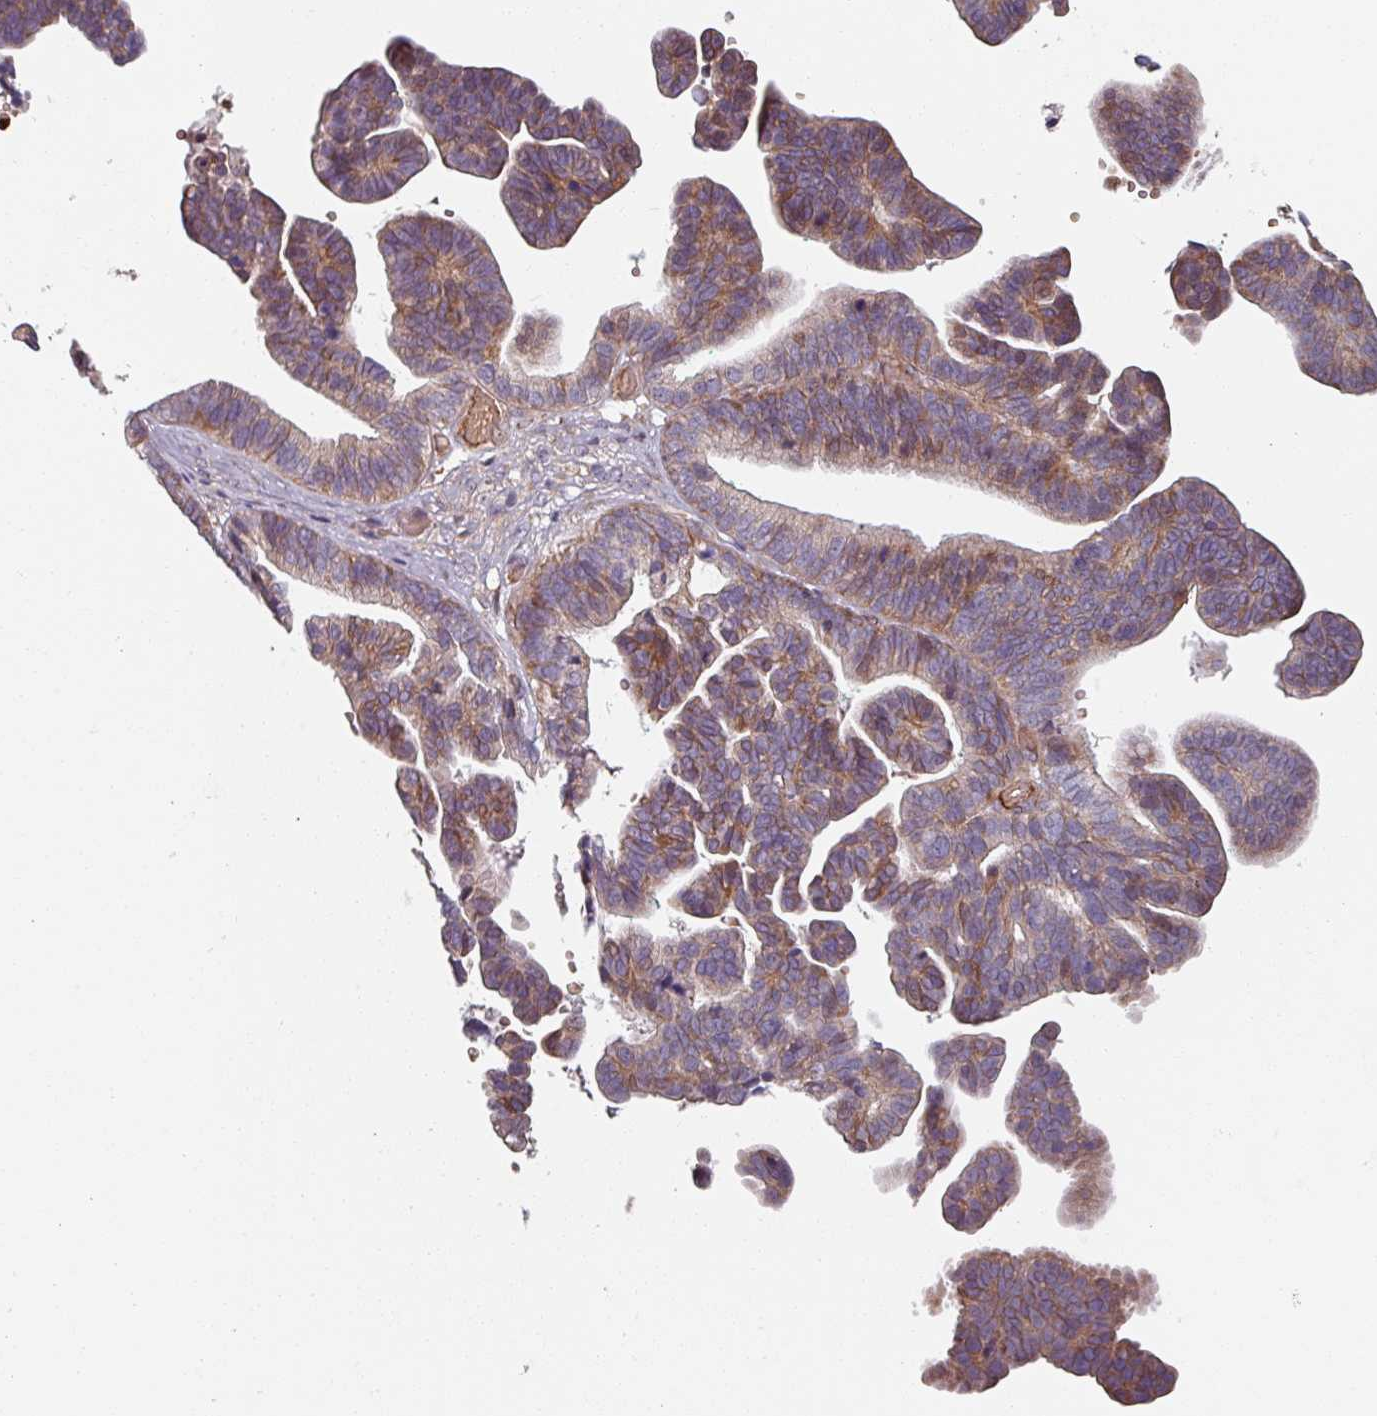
{"staining": {"intensity": "moderate", "quantity": ">75%", "location": "cytoplasmic/membranous"}, "tissue": "ovarian cancer", "cell_type": "Tumor cells", "image_type": "cancer", "snomed": [{"axis": "morphology", "description": "Cystadenocarcinoma, serous, NOS"}, {"axis": "topography", "description": "Ovary"}], "caption": "Moderate cytoplasmic/membranous expression for a protein is appreciated in about >75% of tumor cells of ovarian cancer using IHC.", "gene": "C4BPB", "patient": {"sex": "female", "age": 56}}